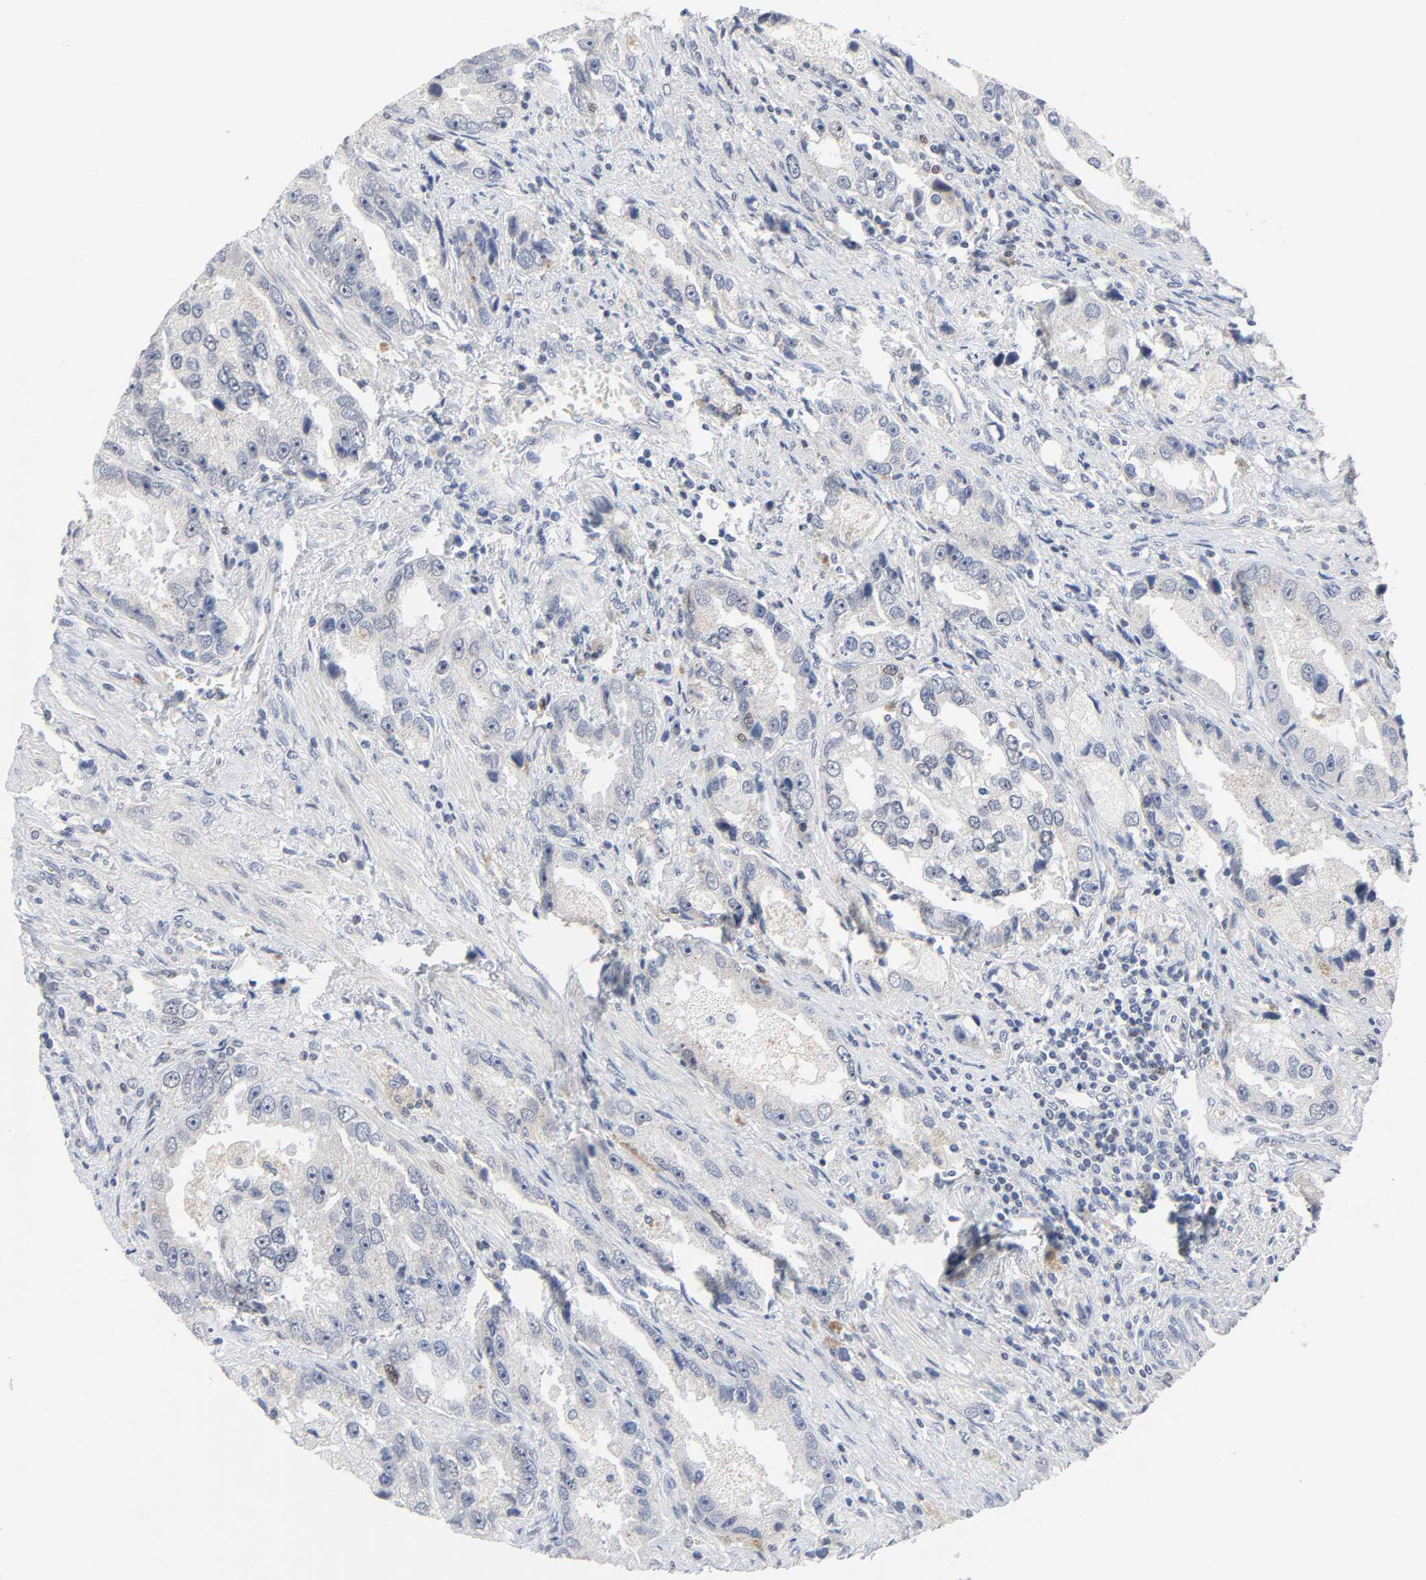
{"staining": {"intensity": "weak", "quantity": "<25%", "location": "nuclear"}, "tissue": "prostate cancer", "cell_type": "Tumor cells", "image_type": "cancer", "snomed": [{"axis": "morphology", "description": "Adenocarcinoma, High grade"}, {"axis": "topography", "description": "Prostate"}], "caption": "Tumor cells show no significant staining in high-grade adenocarcinoma (prostate). The staining was performed using DAB to visualize the protein expression in brown, while the nuclei were stained in blue with hematoxylin (Magnification: 20x).", "gene": "WEE1", "patient": {"sex": "male", "age": 63}}